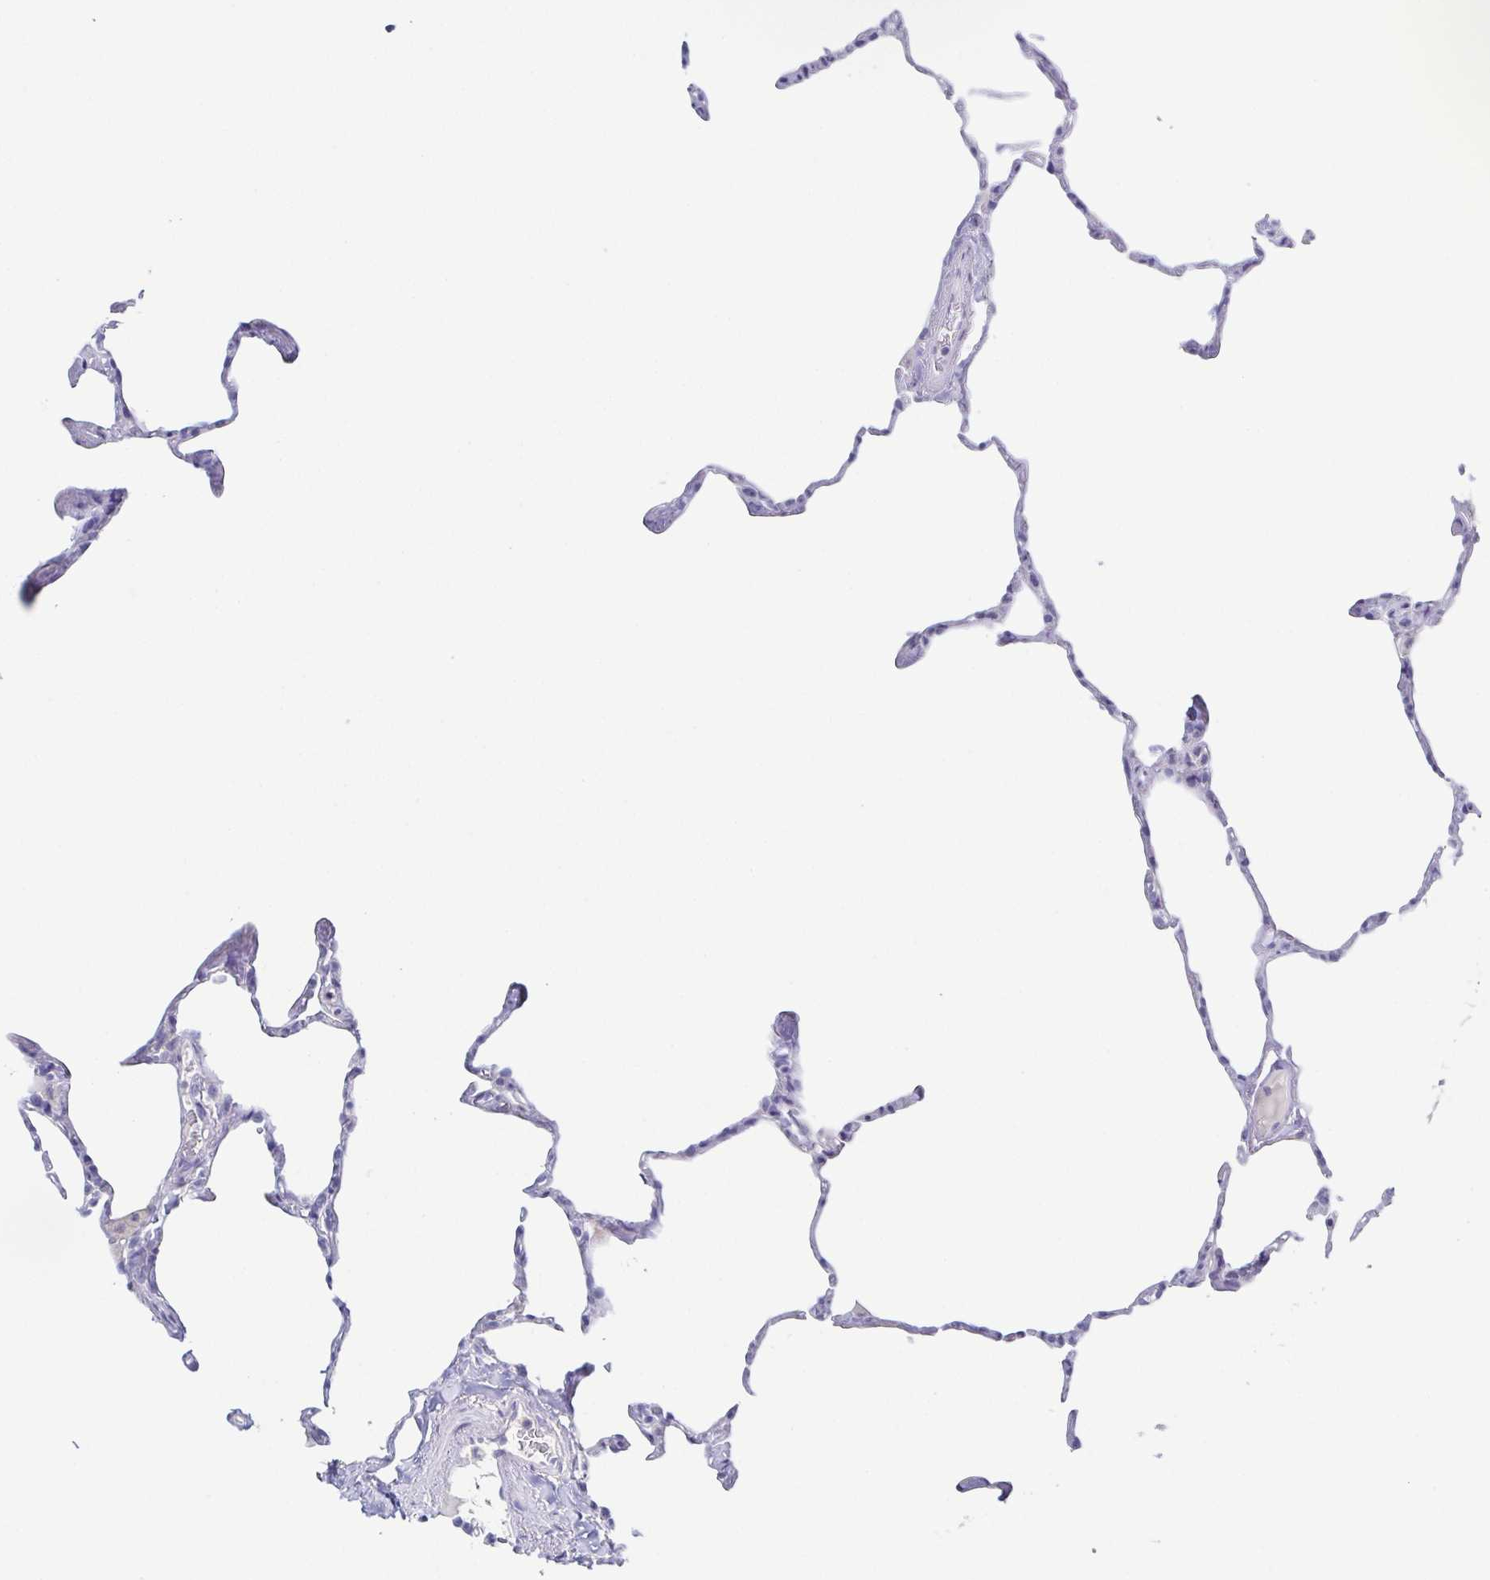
{"staining": {"intensity": "negative", "quantity": "none", "location": "none"}, "tissue": "lung", "cell_type": "Alveolar cells", "image_type": "normal", "snomed": [{"axis": "morphology", "description": "Normal tissue, NOS"}, {"axis": "topography", "description": "Lung"}], "caption": "This is a micrograph of IHC staining of unremarkable lung, which shows no staining in alveolar cells.", "gene": "HTR2A", "patient": {"sex": "male", "age": 65}}